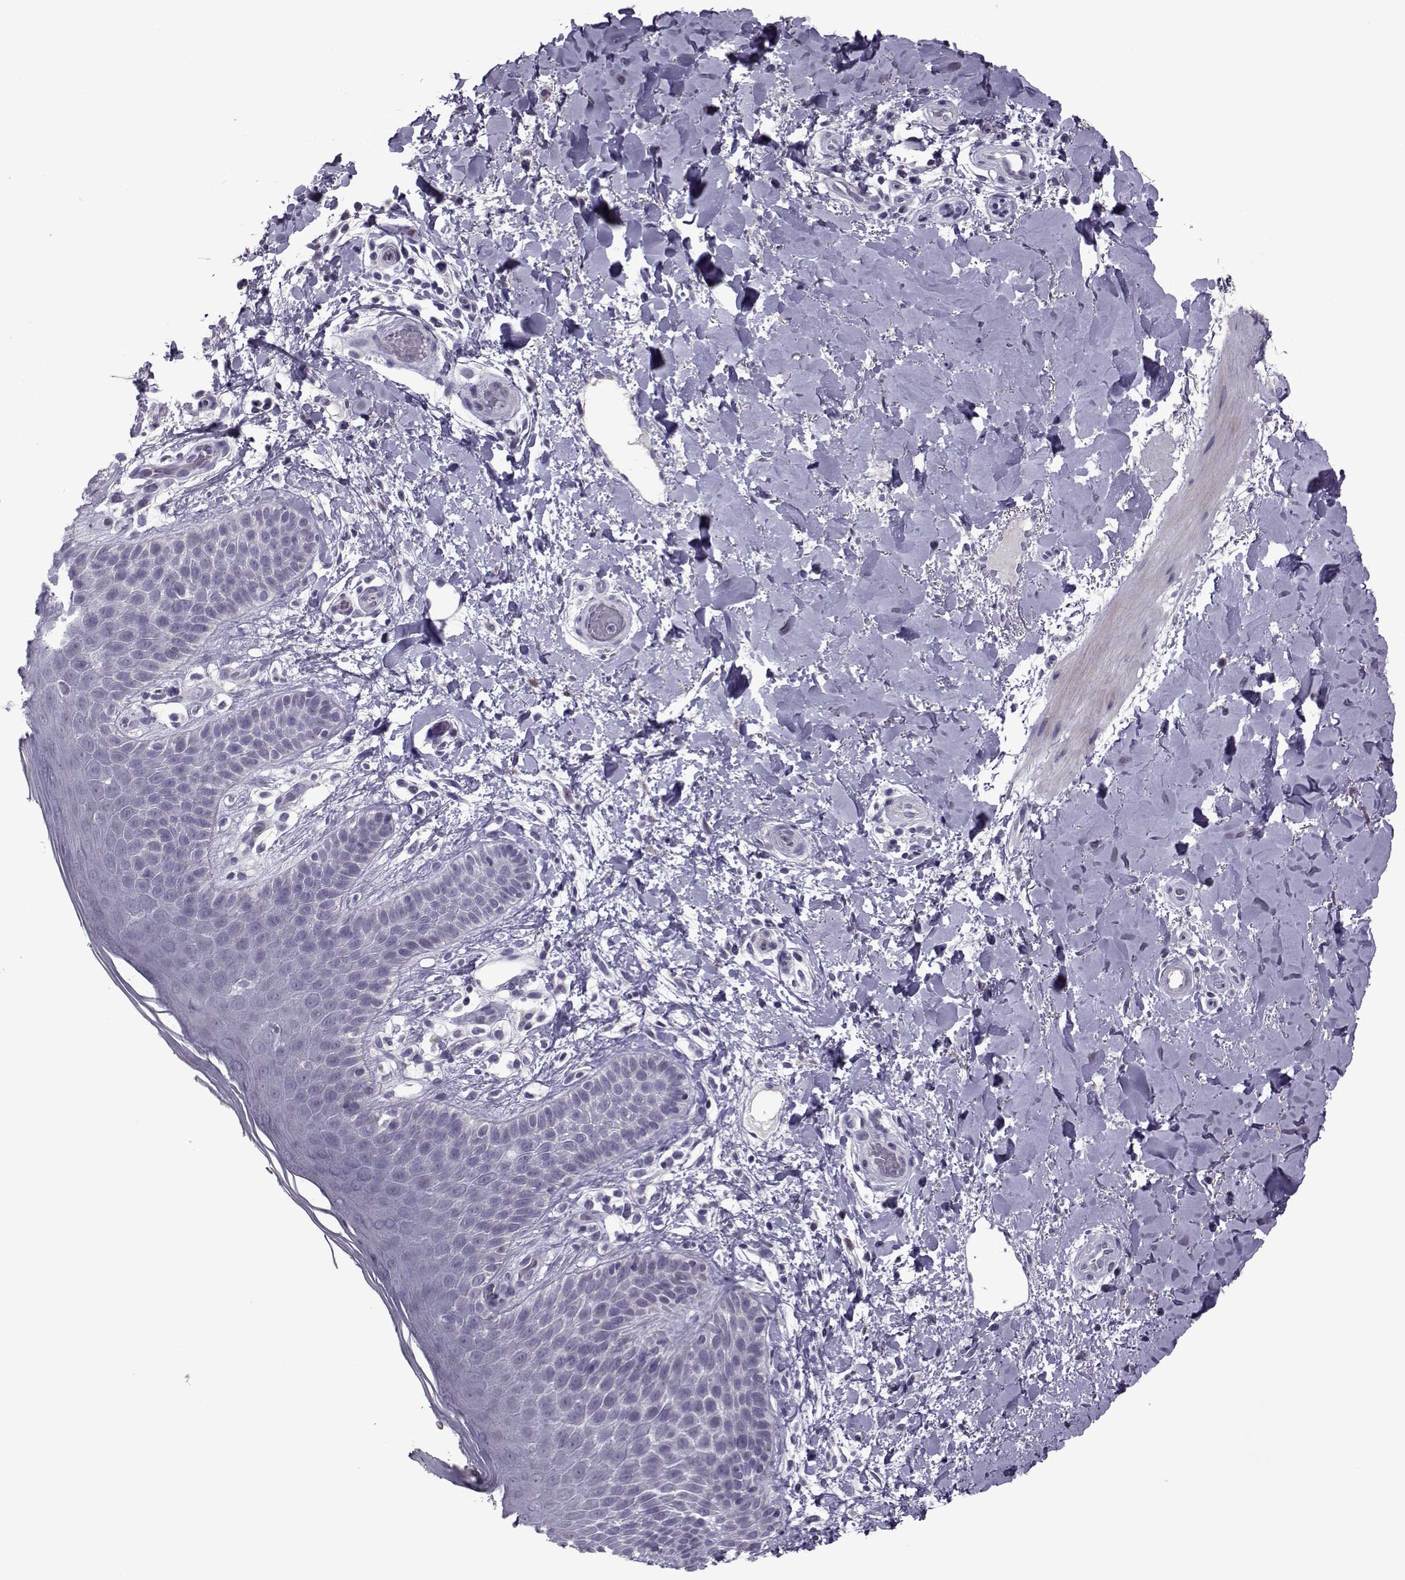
{"staining": {"intensity": "negative", "quantity": "none", "location": "none"}, "tissue": "skin", "cell_type": "Epidermal cells", "image_type": "normal", "snomed": [{"axis": "morphology", "description": "Normal tissue, NOS"}, {"axis": "topography", "description": "Anal"}], "caption": "IHC image of benign skin: human skin stained with DAB demonstrates no significant protein expression in epidermal cells. (DAB (3,3'-diaminobenzidine) immunohistochemistry visualized using brightfield microscopy, high magnification).", "gene": "ASRGL1", "patient": {"sex": "male", "age": 36}}